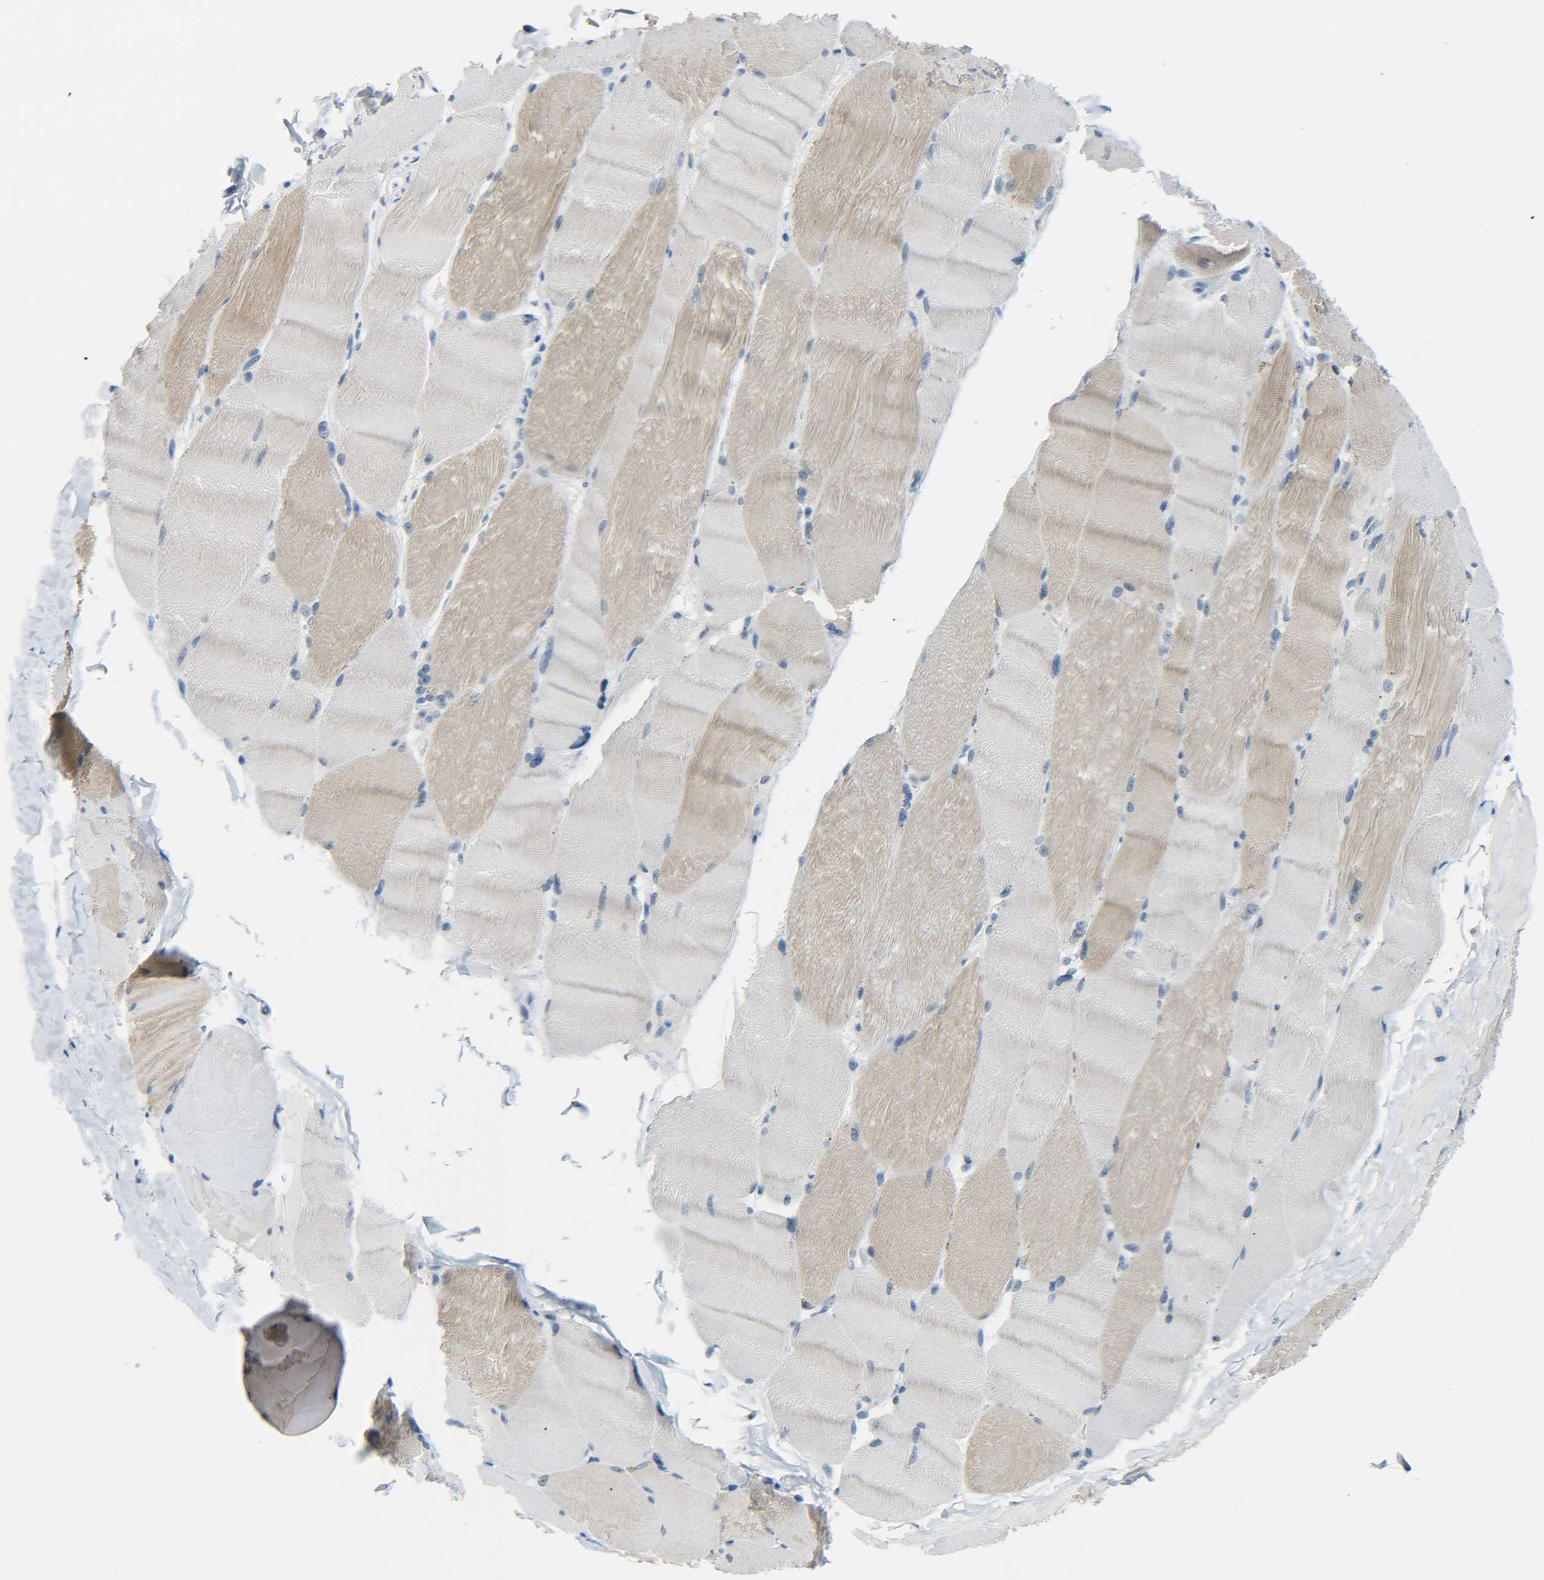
{"staining": {"intensity": "weak", "quantity": "25%-75%", "location": "cytoplasmic/membranous"}, "tissue": "skeletal muscle", "cell_type": "Myocytes", "image_type": "normal", "snomed": [{"axis": "morphology", "description": "Normal tissue, NOS"}, {"axis": "topography", "description": "Skin"}, {"axis": "topography", "description": "Skeletal muscle"}], "caption": "Skeletal muscle stained with a brown dye displays weak cytoplasmic/membranous positive staining in about 25%-75% of myocytes.", "gene": "C15orf48", "patient": {"sex": "male", "age": 83}}